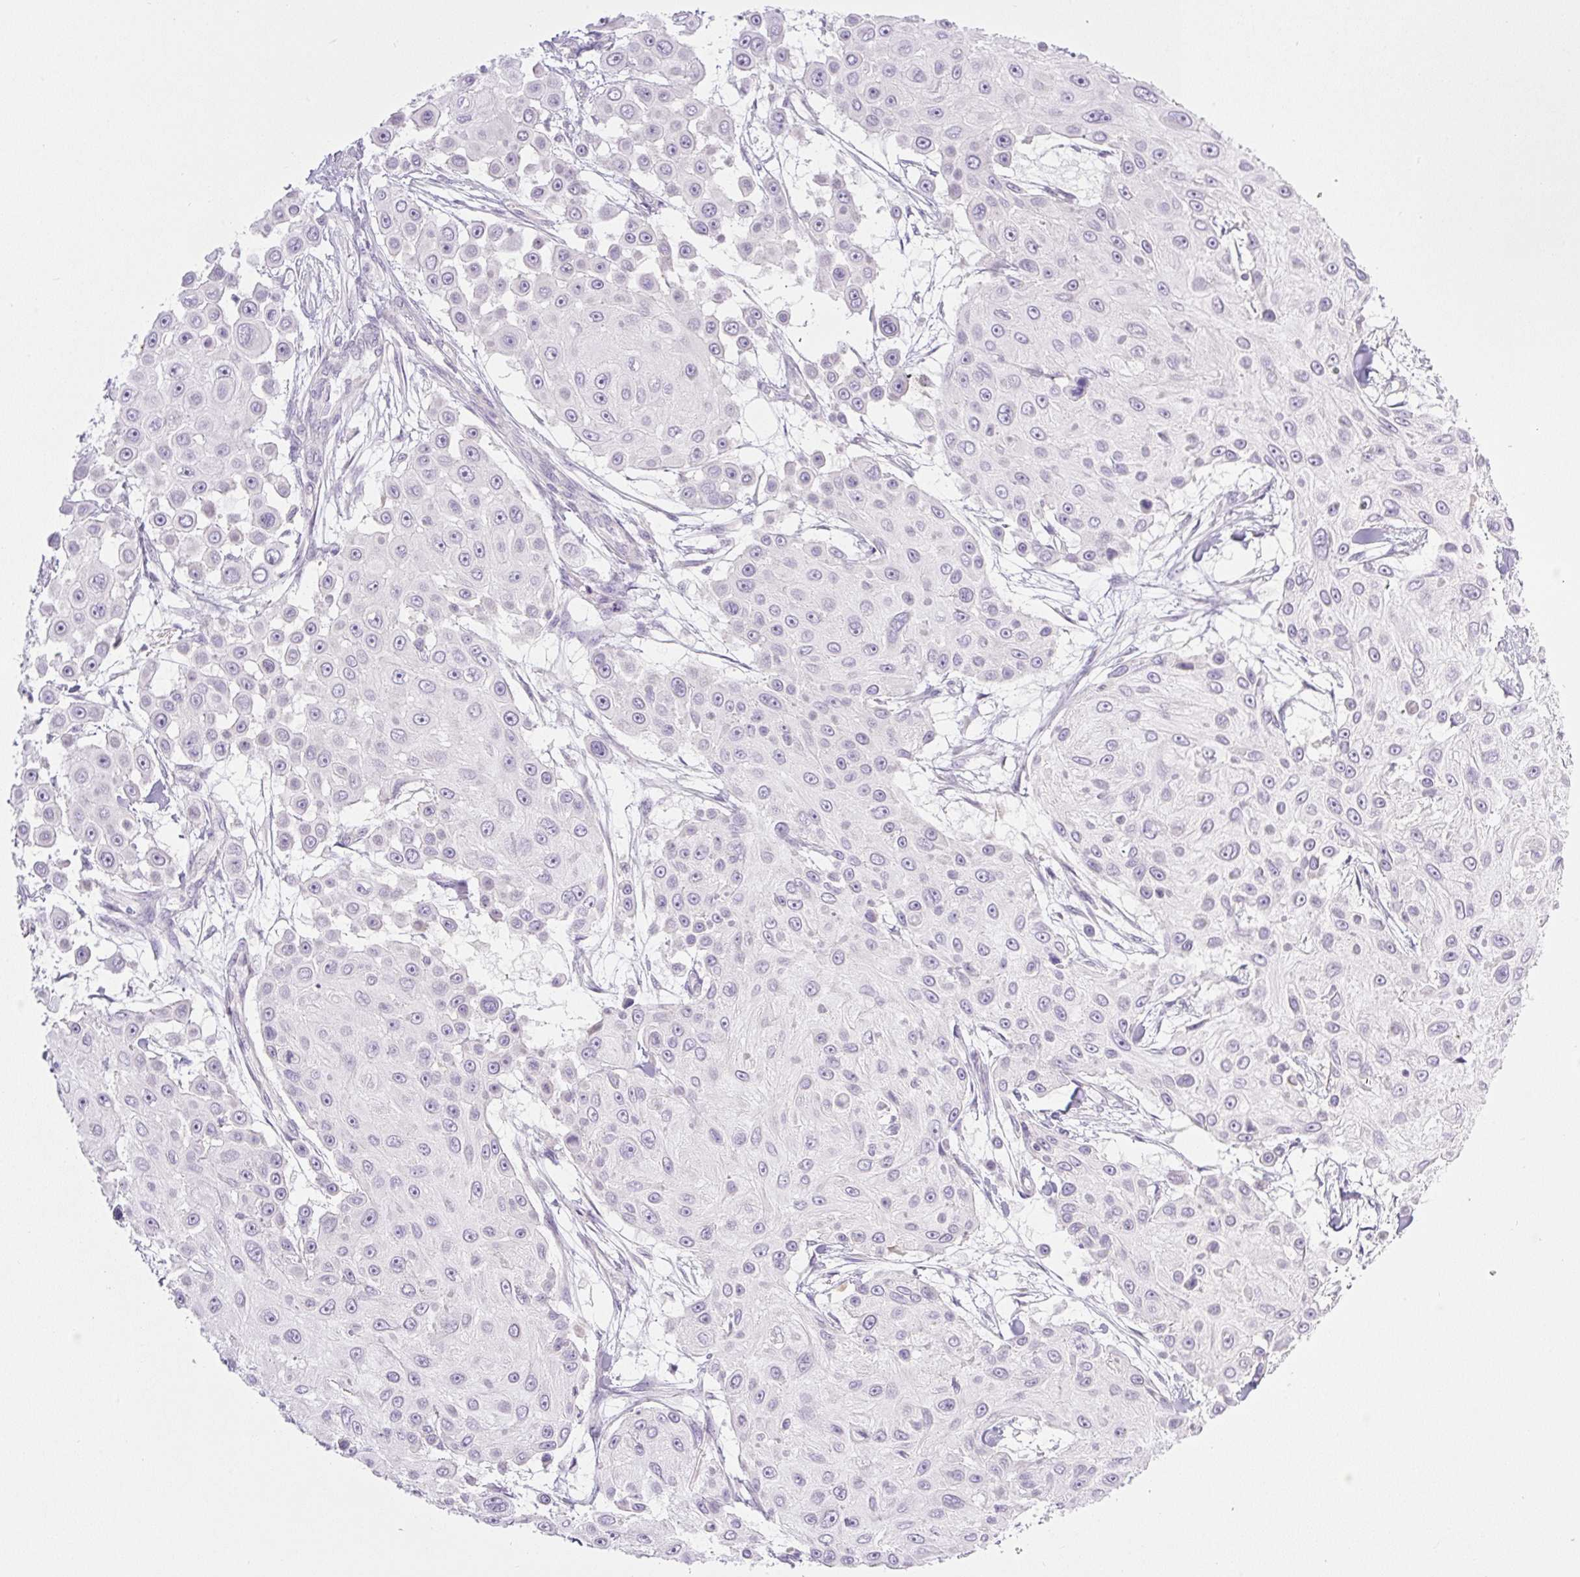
{"staining": {"intensity": "negative", "quantity": "none", "location": "none"}, "tissue": "skin cancer", "cell_type": "Tumor cells", "image_type": "cancer", "snomed": [{"axis": "morphology", "description": "Squamous cell carcinoma, NOS"}, {"axis": "topography", "description": "Skin"}], "caption": "This is an immunohistochemistry (IHC) photomicrograph of skin cancer (squamous cell carcinoma). There is no expression in tumor cells.", "gene": "MIA2", "patient": {"sex": "male", "age": 67}}